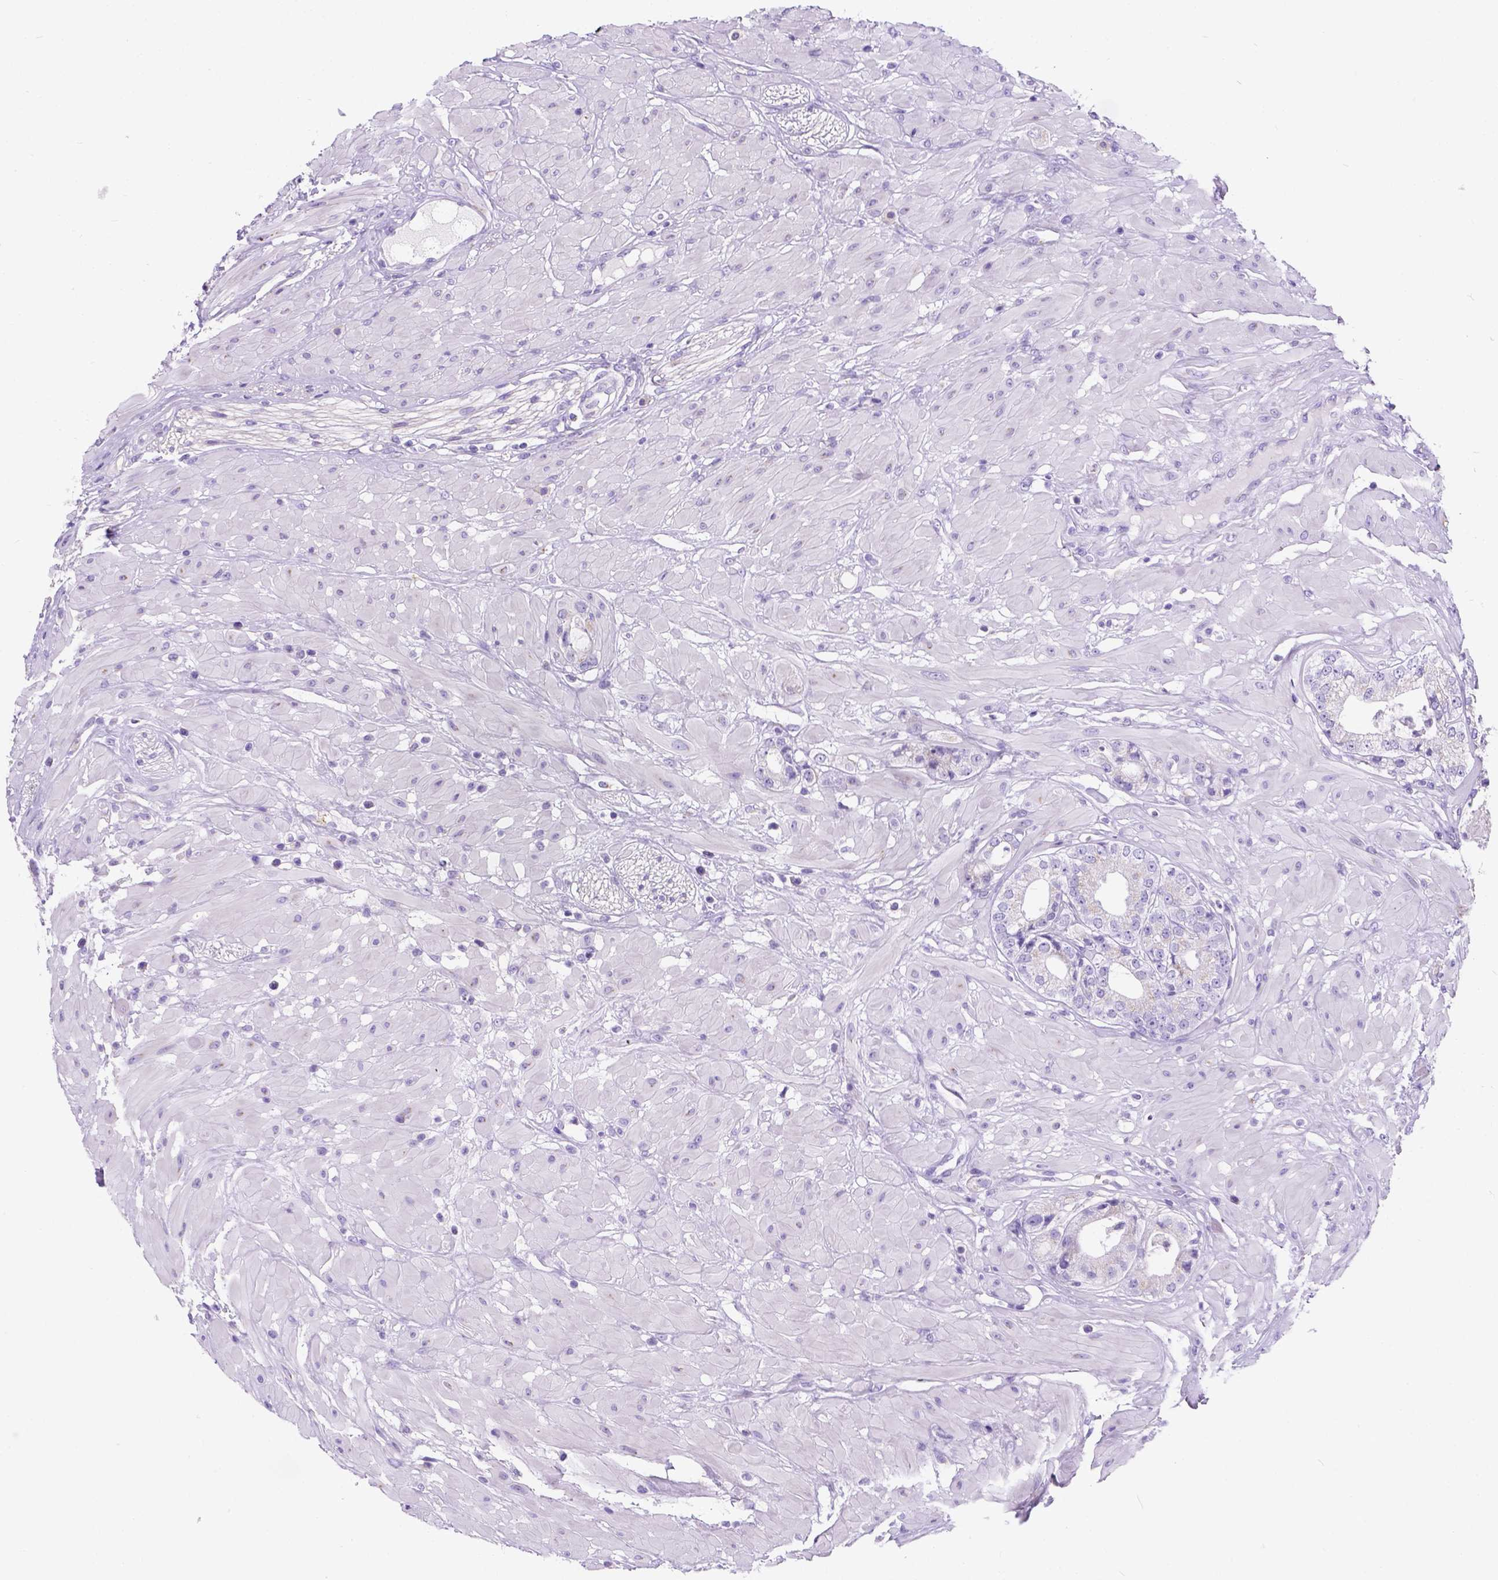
{"staining": {"intensity": "negative", "quantity": "none", "location": "none"}, "tissue": "prostate cancer", "cell_type": "Tumor cells", "image_type": "cancer", "snomed": [{"axis": "morphology", "description": "Adenocarcinoma, Low grade"}, {"axis": "topography", "description": "Prostate"}], "caption": "Tumor cells show no significant protein staining in prostate cancer.", "gene": "PHF7", "patient": {"sex": "male", "age": 60}}